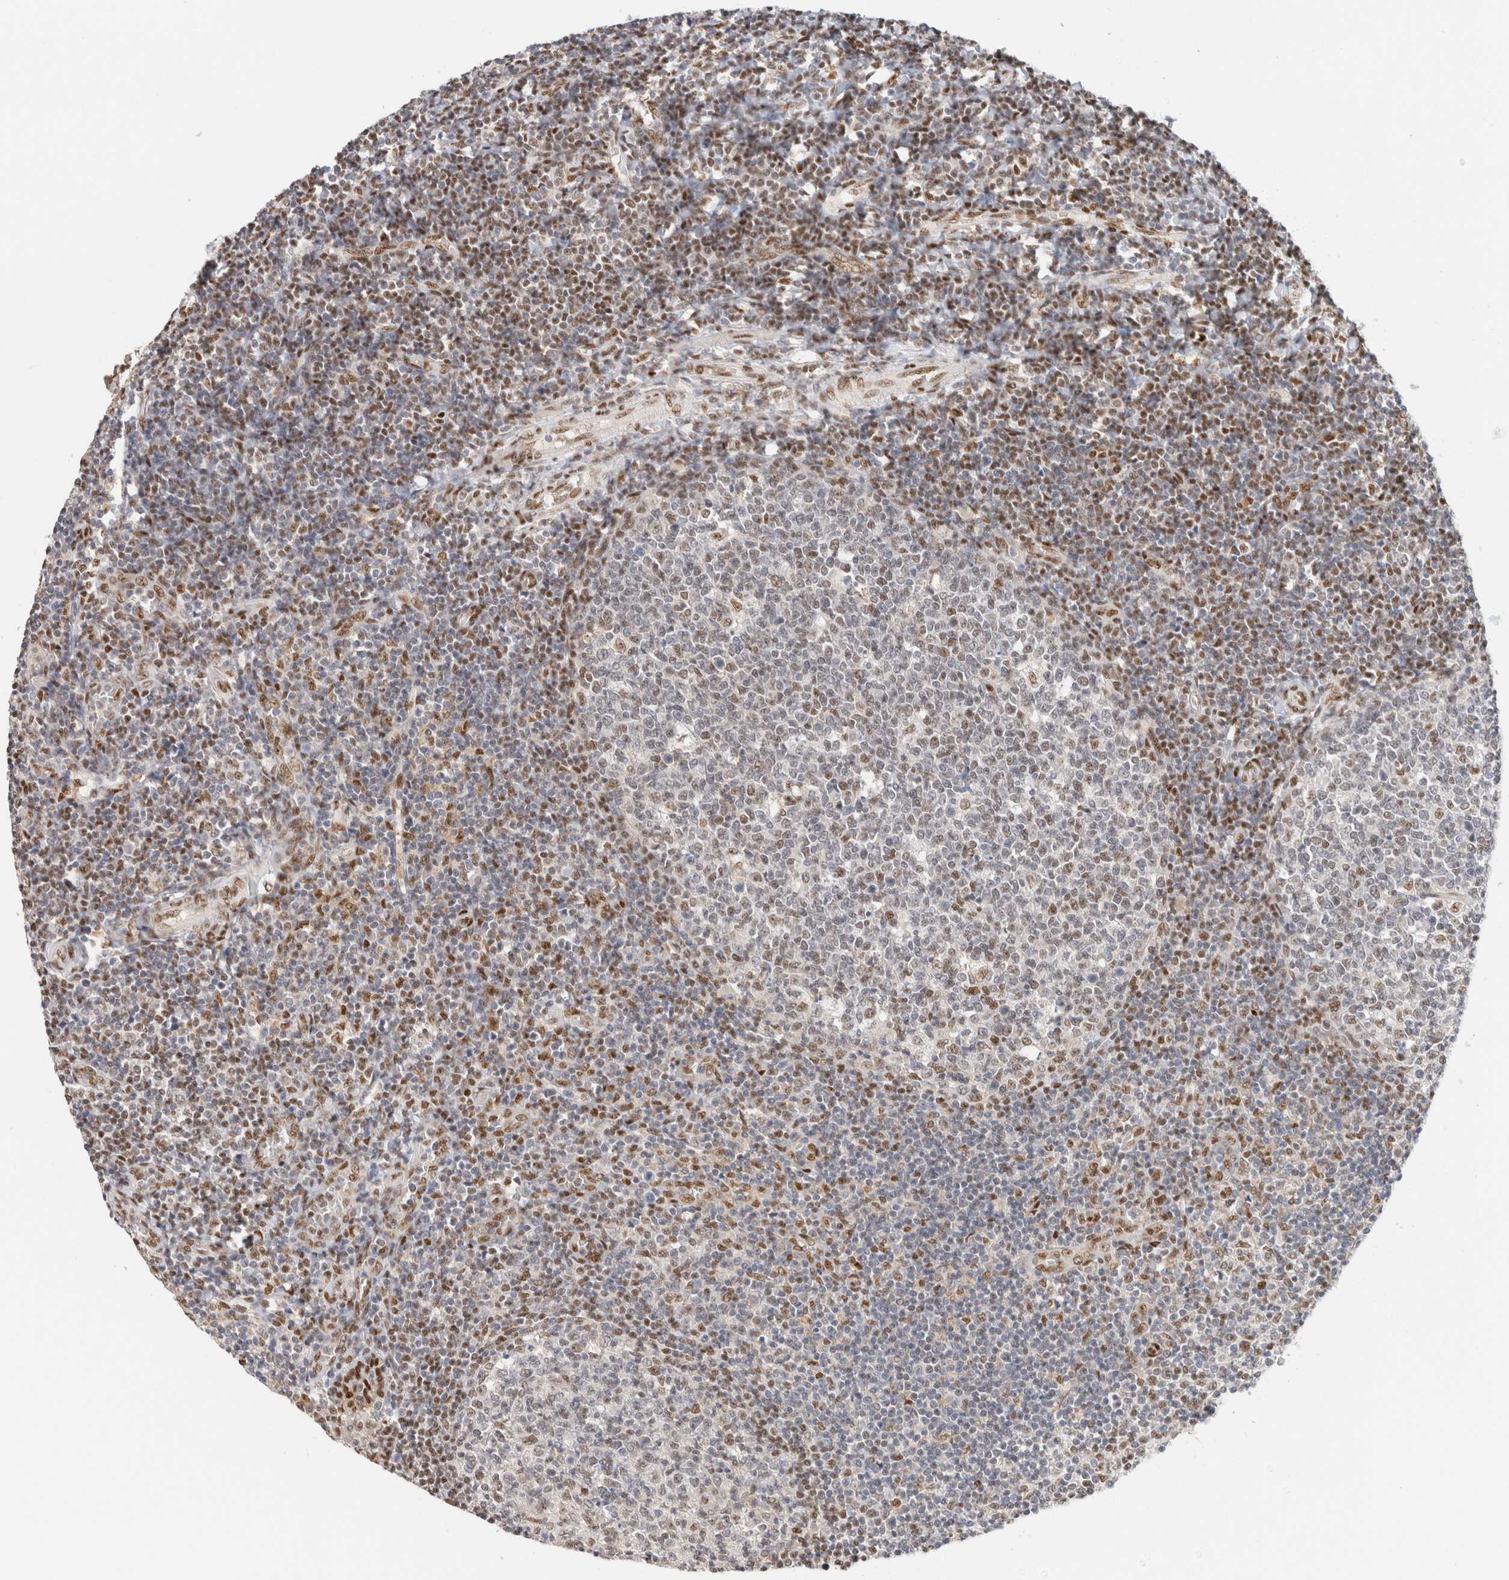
{"staining": {"intensity": "weak", "quantity": "25%-75%", "location": "nuclear"}, "tissue": "tonsil", "cell_type": "Germinal center cells", "image_type": "normal", "snomed": [{"axis": "morphology", "description": "Normal tissue, NOS"}, {"axis": "topography", "description": "Tonsil"}], "caption": "Immunohistochemistry image of normal human tonsil stained for a protein (brown), which reveals low levels of weak nuclear staining in approximately 25%-75% of germinal center cells.", "gene": "ZNF768", "patient": {"sex": "female", "age": 19}}